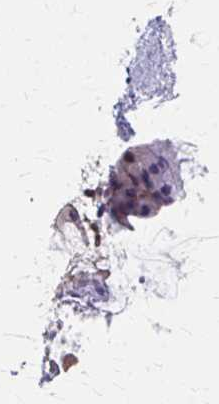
{"staining": {"intensity": "weak", "quantity": "25%-75%", "location": "cytoplasmic/membranous"}, "tissue": "nasopharynx", "cell_type": "Respiratory epithelial cells", "image_type": "normal", "snomed": [{"axis": "morphology", "description": "Normal tissue, NOS"}, {"axis": "topography", "description": "Nasopharynx"}], "caption": "Immunohistochemical staining of benign human nasopharynx demonstrates low levels of weak cytoplasmic/membranous staining in about 25%-75% of respiratory epithelial cells.", "gene": "RABGAP1L", "patient": {"sex": "female", "age": 39}}